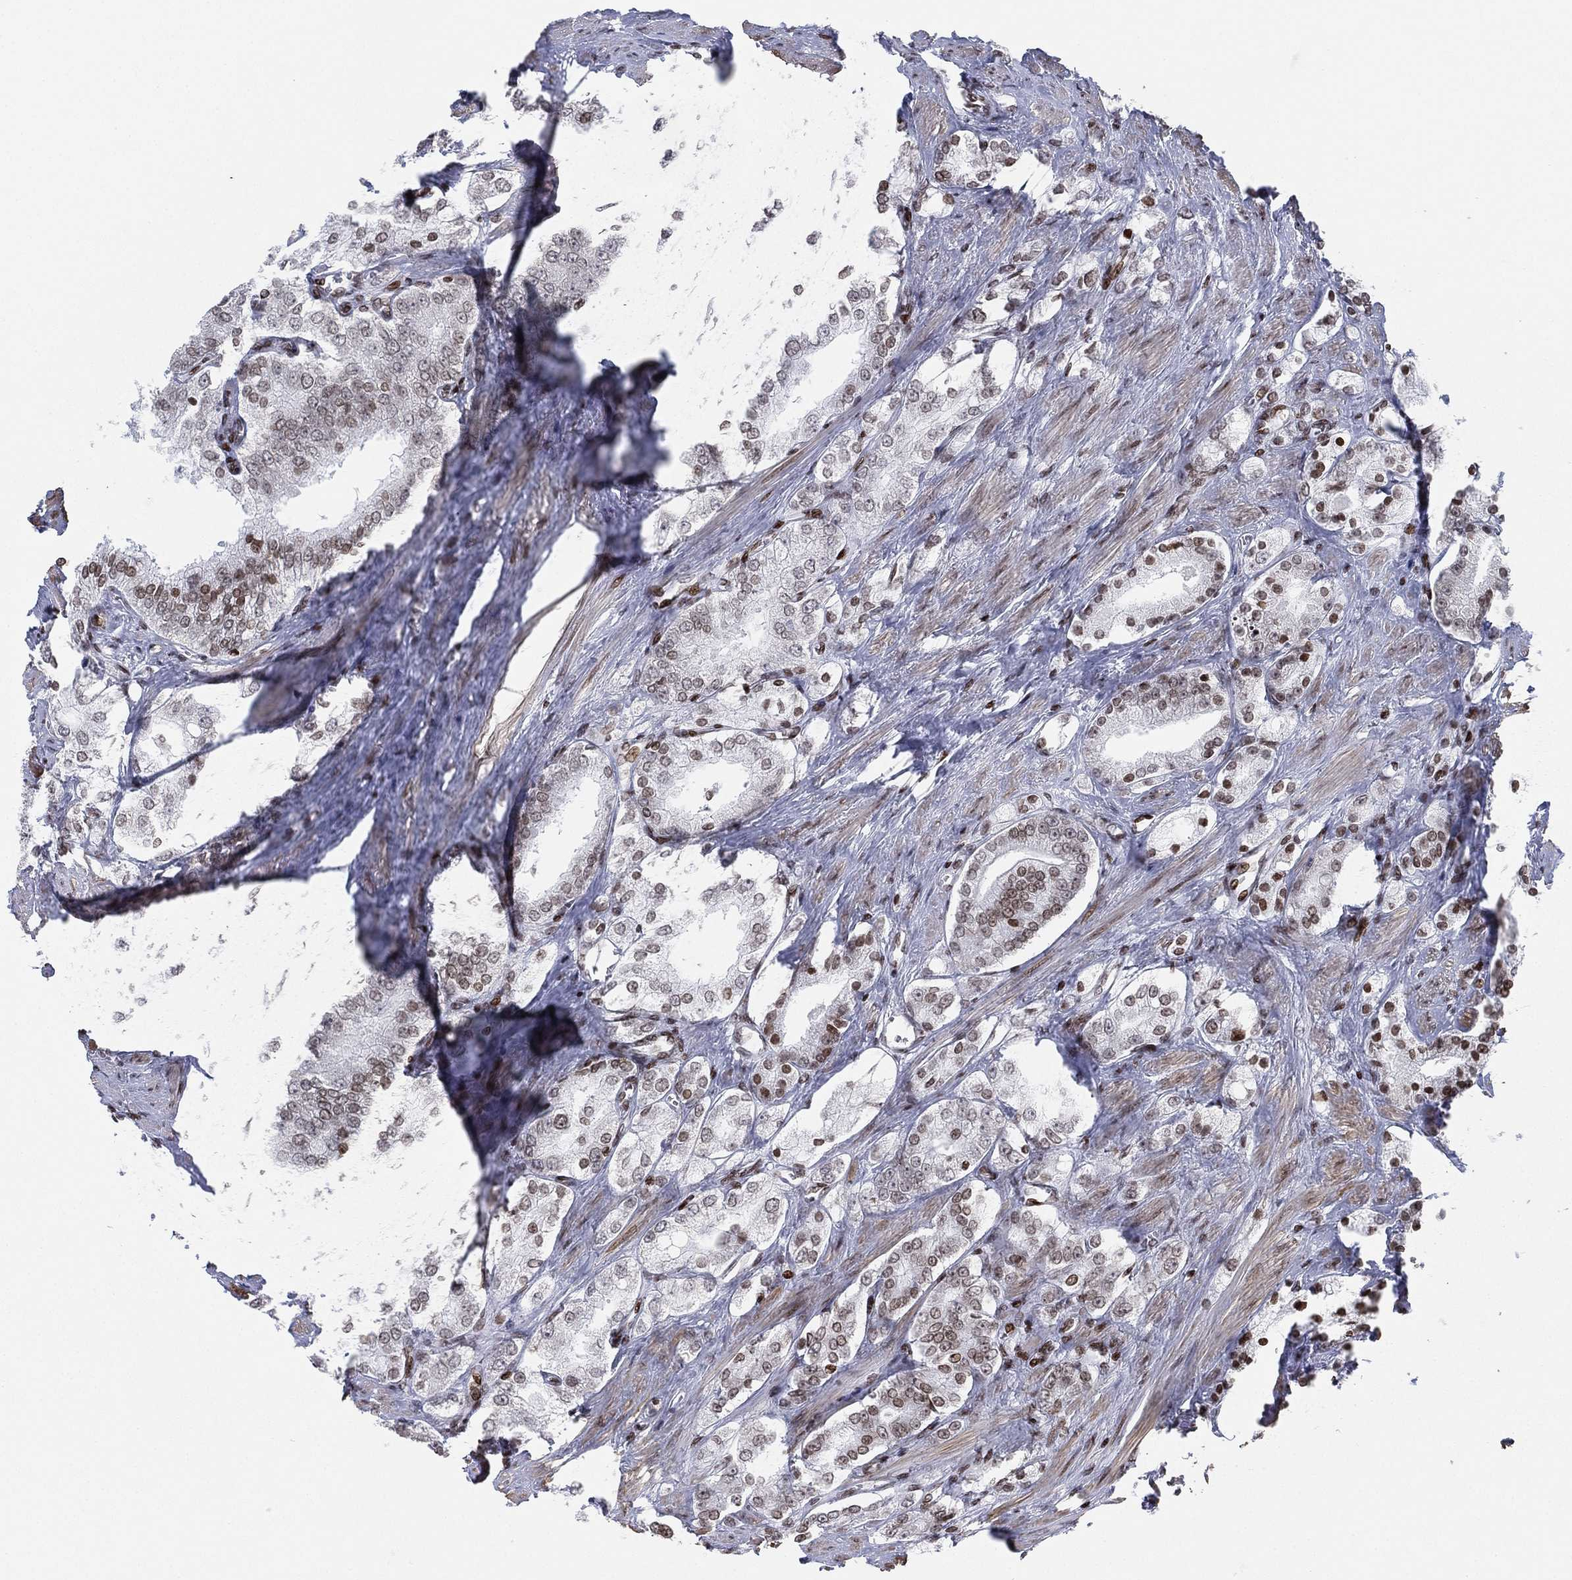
{"staining": {"intensity": "moderate", "quantity": "25%-75%", "location": "nuclear"}, "tissue": "prostate cancer", "cell_type": "Tumor cells", "image_type": "cancer", "snomed": [{"axis": "morphology", "description": "Adenocarcinoma, NOS"}, {"axis": "topography", "description": "Prostate and seminal vesicle, NOS"}, {"axis": "topography", "description": "Prostate"}], "caption": "Immunohistochemistry staining of prostate adenocarcinoma, which reveals medium levels of moderate nuclear expression in approximately 25%-75% of tumor cells indicating moderate nuclear protein expression. The staining was performed using DAB (brown) for protein detection and nuclei were counterstained in hematoxylin (blue).", "gene": "MFSD14A", "patient": {"sex": "male", "age": 67}}